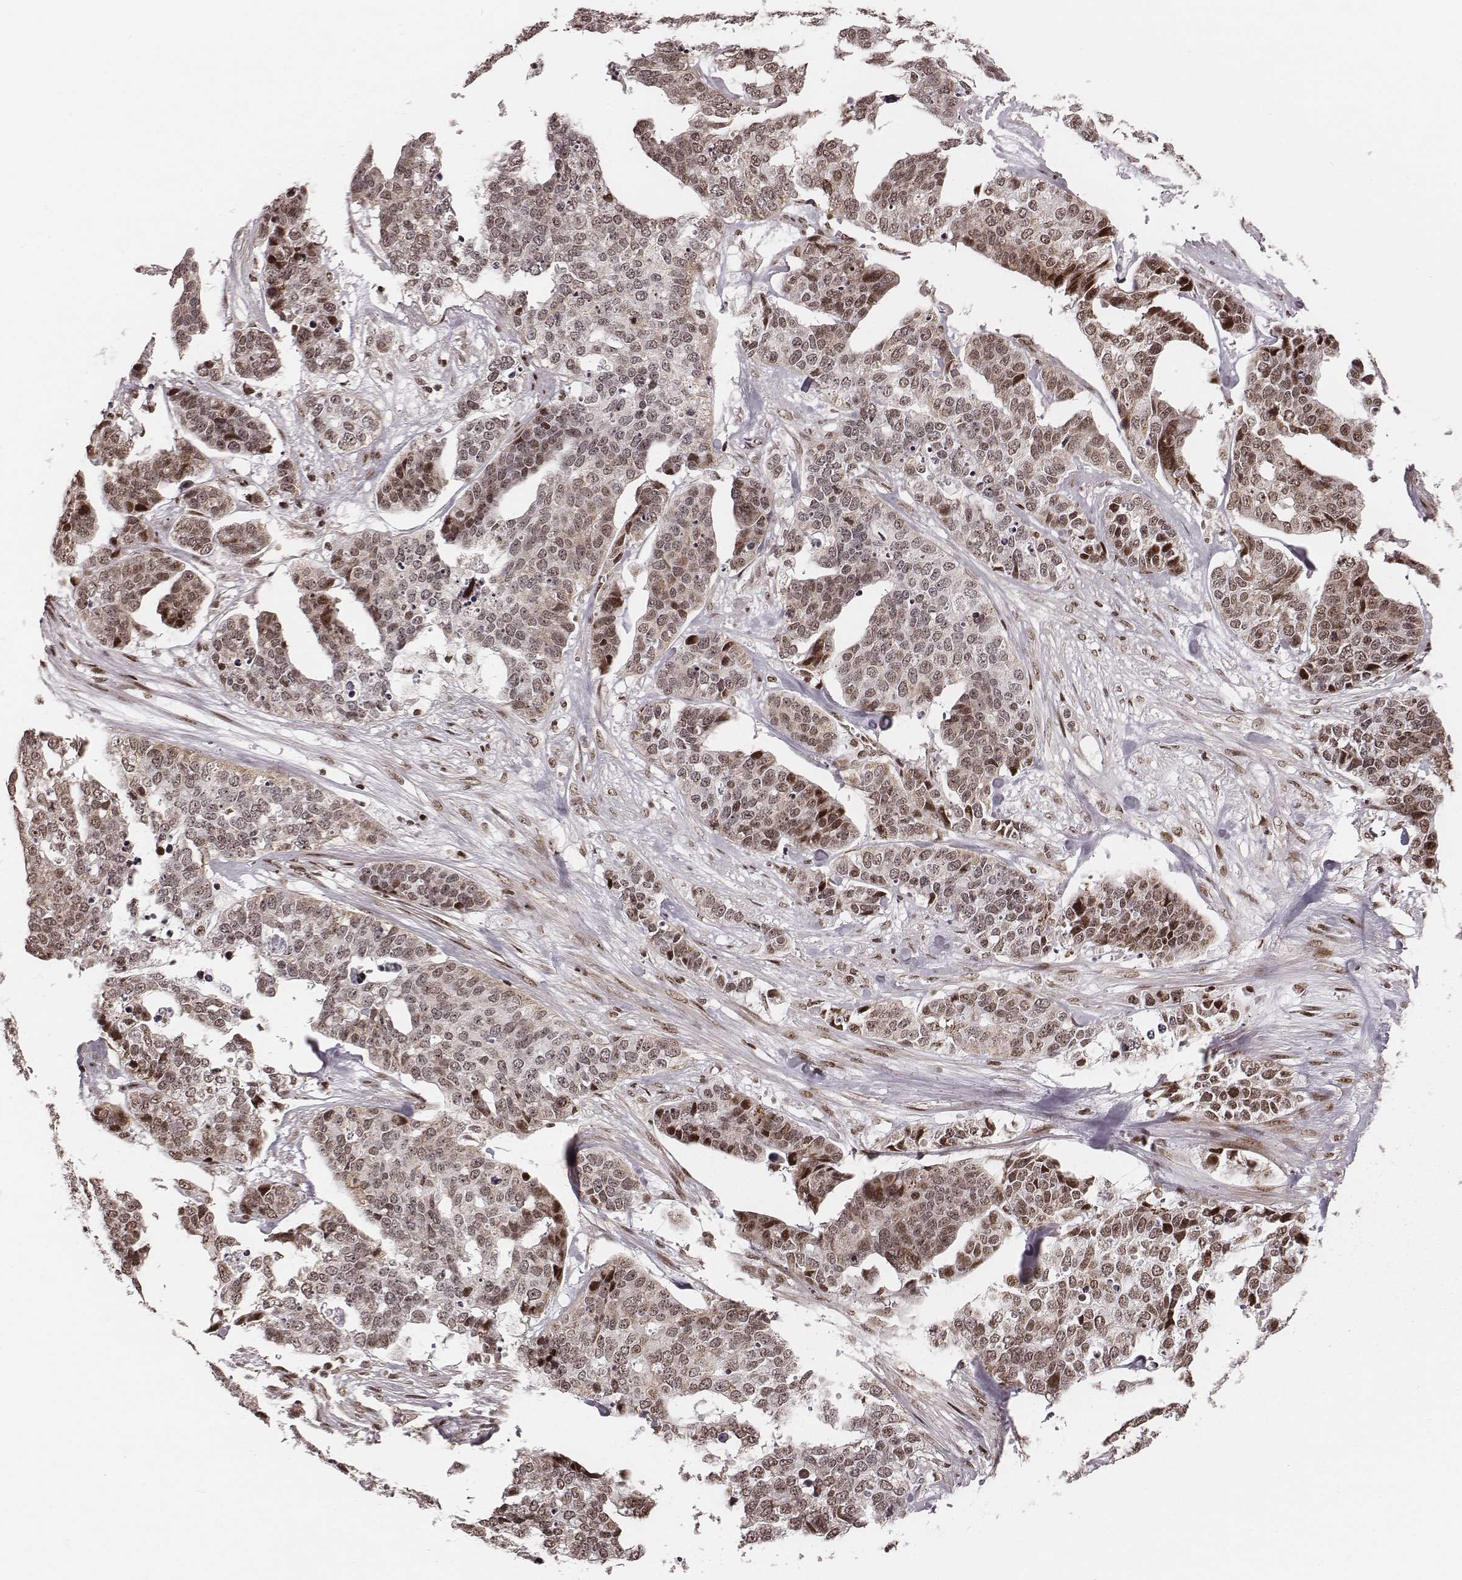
{"staining": {"intensity": "weak", "quantity": ">75%", "location": "cytoplasmic/membranous,nuclear"}, "tissue": "ovarian cancer", "cell_type": "Tumor cells", "image_type": "cancer", "snomed": [{"axis": "morphology", "description": "Carcinoma, endometroid"}, {"axis": "topography", "description": "Ovary"}], "caption": "IHC (DAB) staining of ovarian endometroid carcinoma displays weak cytoplasmic/membranous and nuclear protein expression in about >75% of tumor cells.", "gene": "VRK3", "patient": {"sex": "female", "age": 65}}